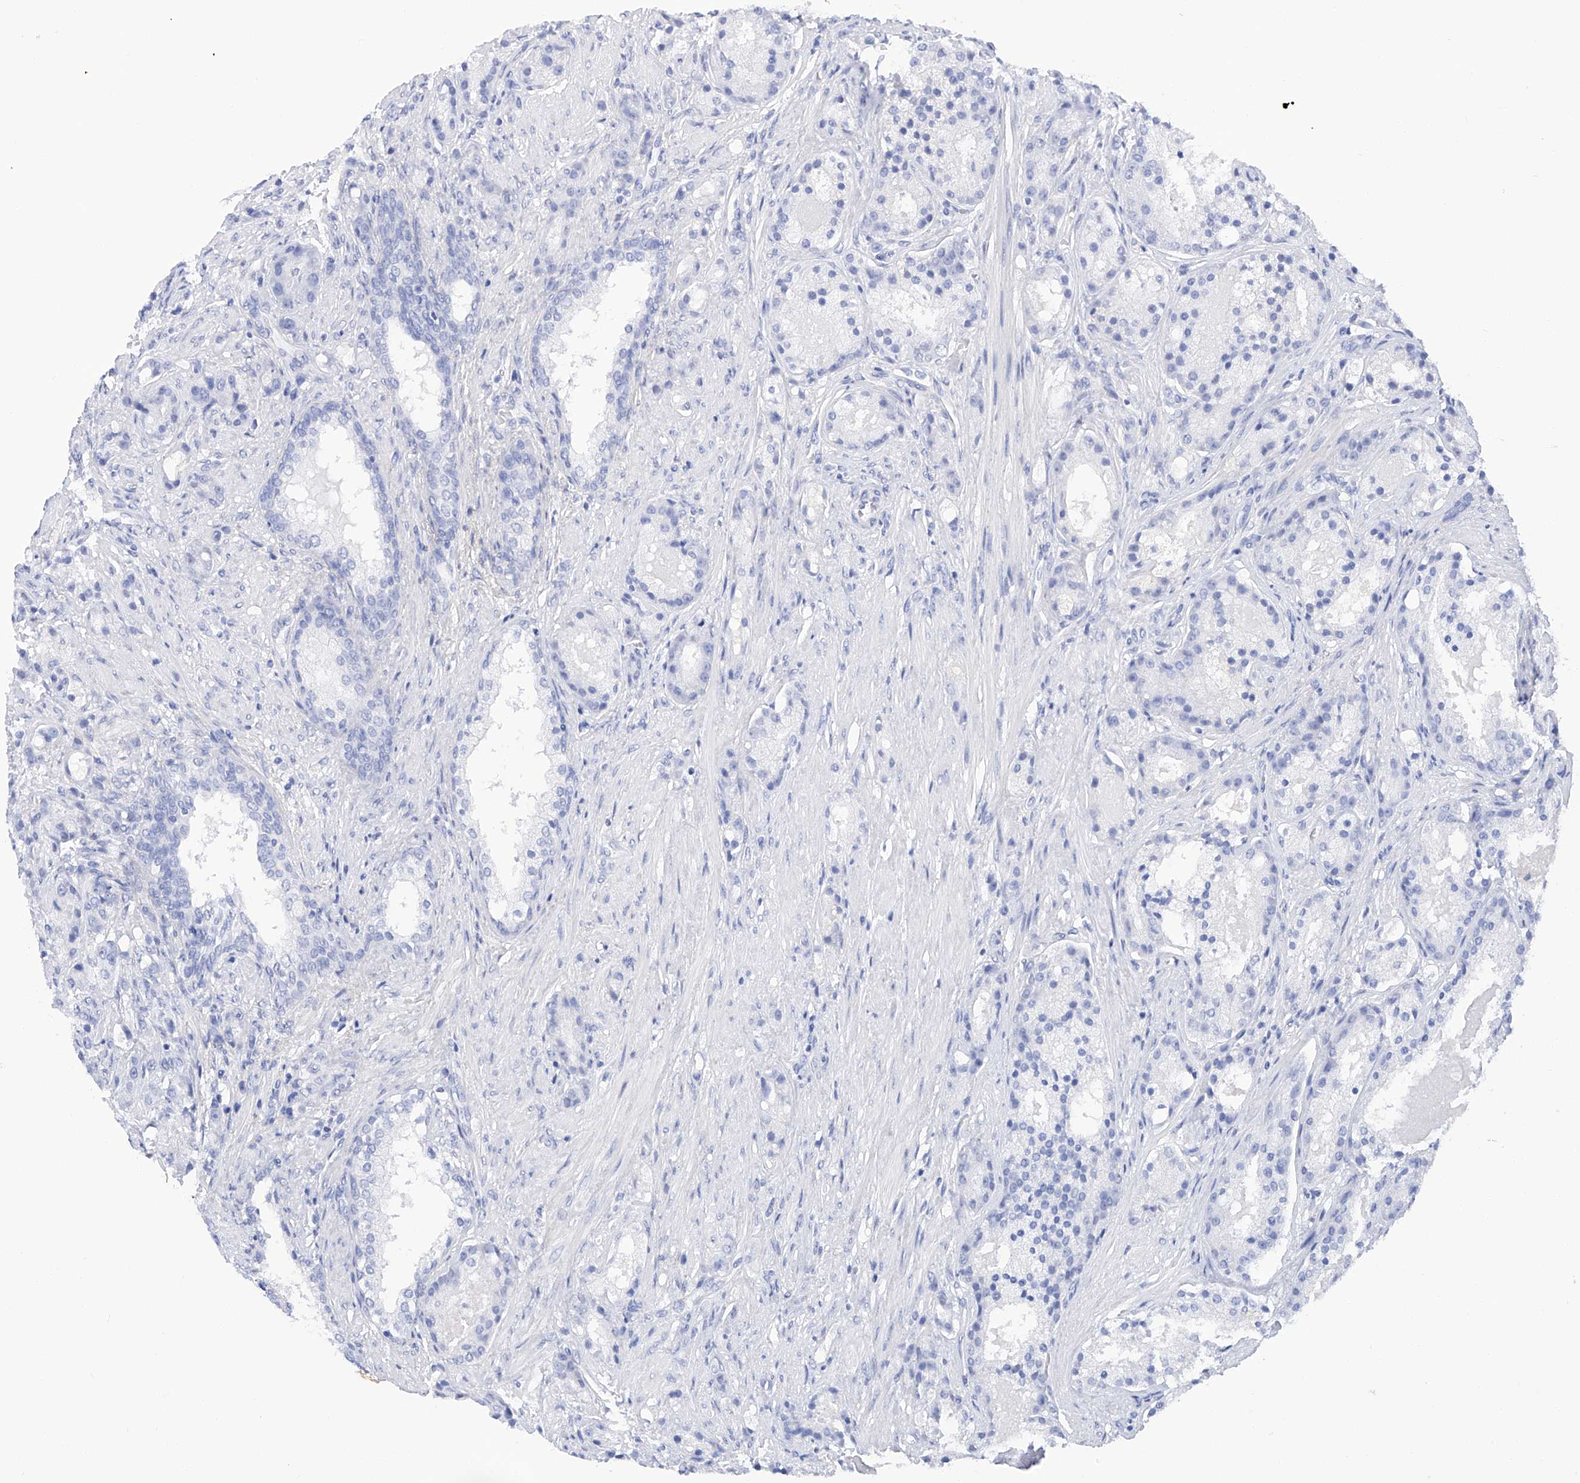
{"staining": {"intensity": "negative", "quantity": "none", "location": "none"}, "tissue": "prostate cancer", "cell_type": "Tumor cells", "image_type": "cancer", "snomed": [{"axis": "morphology", "description": "Adenocarcinoma, High grade"}, {"axis": "topography", "description": "Prostate"}], "caption": "Prostate adenocarcinoma (high-grade) stained for a protein using immunohistochemistry exhibits no positivity tumor cells.", "gene": "FLG", "patient": {"sex": "male", "age": 60}}